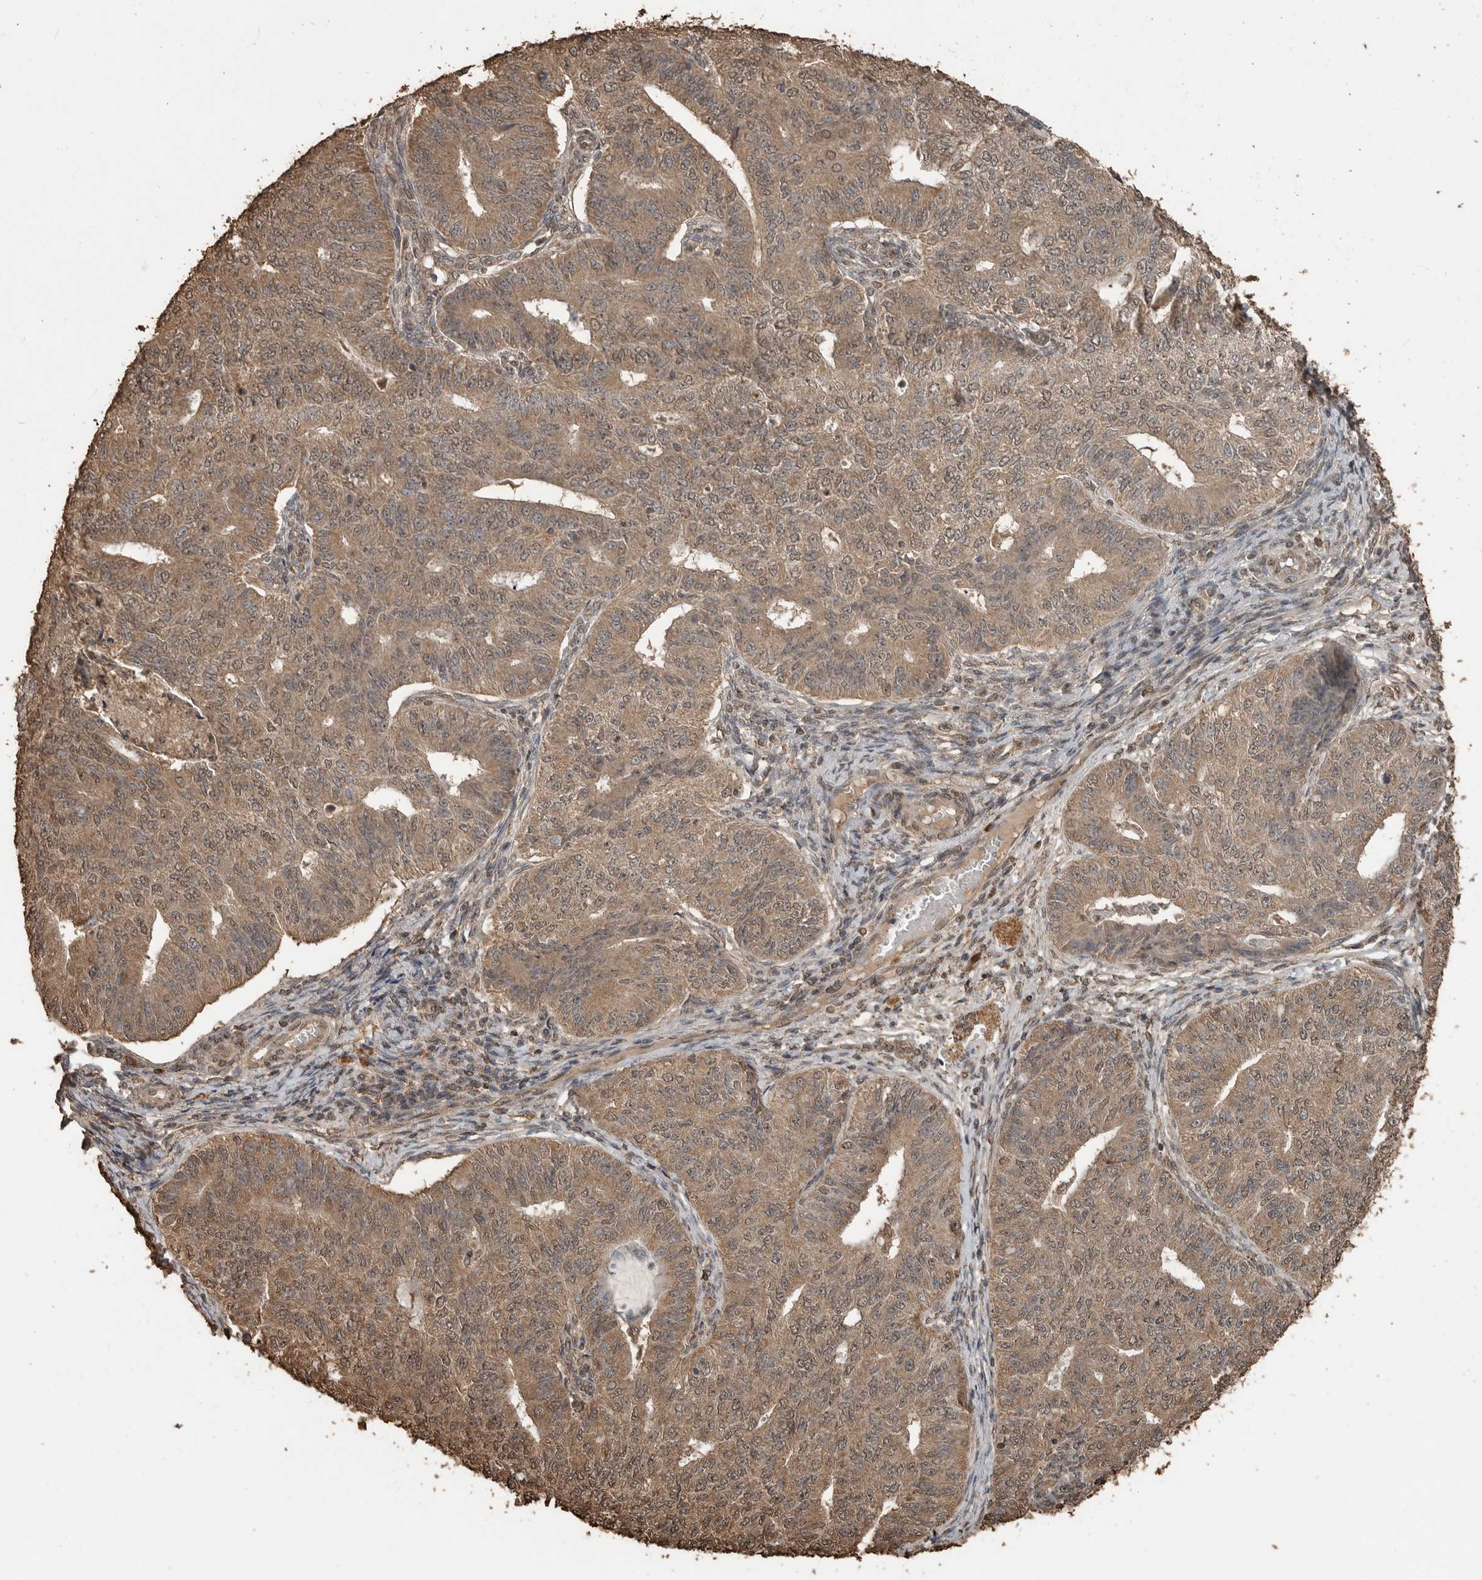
{"staining": {"intensity": "moderate", "quantity": ">75%", "location": "cytoplasmic/membranous,nuclear"}, "tissue": "endometrial cancer", "cell_type": "Tumor cells", "image_type": "cancer", "snomed": [{"axis": "morphology", "description": "Adenocarcinoma, NOS"}, {"axis": "topography", "description": "Endometrium"}], "caption": "Adenocarcinoma (endometrial) stained for a protein shows moderate cytoplasmic/membranous and nuclear positivity in tumor cells.", "gene": "BLZF1", "patient": {"sex": "female", "age": 32}}